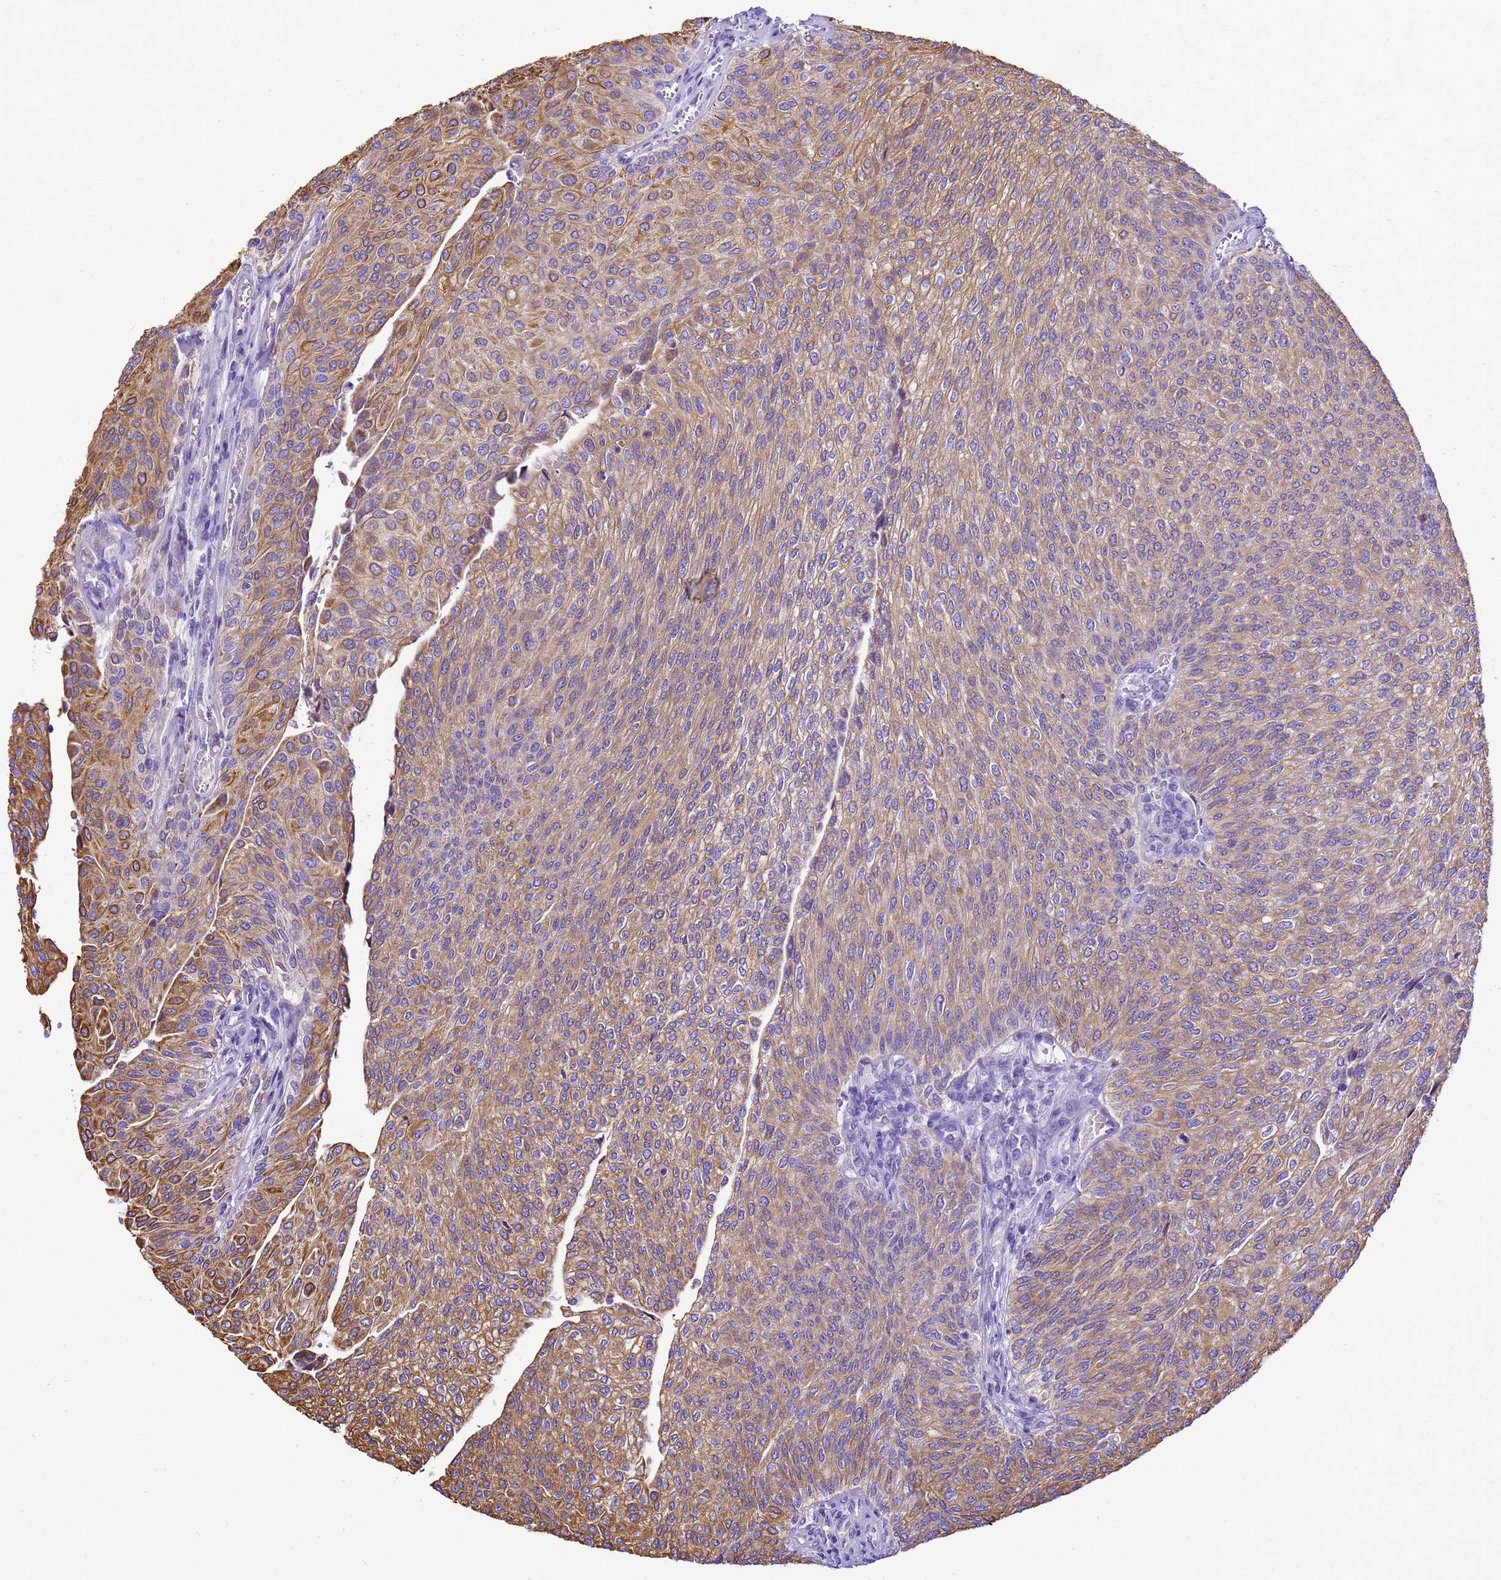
{"staining": {"intensity": "moderate", "quantity": ">75%", "location": "cytoplasmic/membranous"}, "tissue": "urothelial cancer", "cell_type": "Tumor cells", "image_type": "cancer", "snomed": [{"axis": "morphology", "description": "Urothelial carcinoma, High grade"}, {"axis": "topography", "description": "Urinary bladder"}], "caption": "IHC (DAB) staining of human urothelial carcinoma (high-grade) demonstrates moderate cytoplasmic/membranous protein expression in about >75% of tumor cells.", "gene": "PIEZO2", "patient": {"sex": "female", "age": 79}}